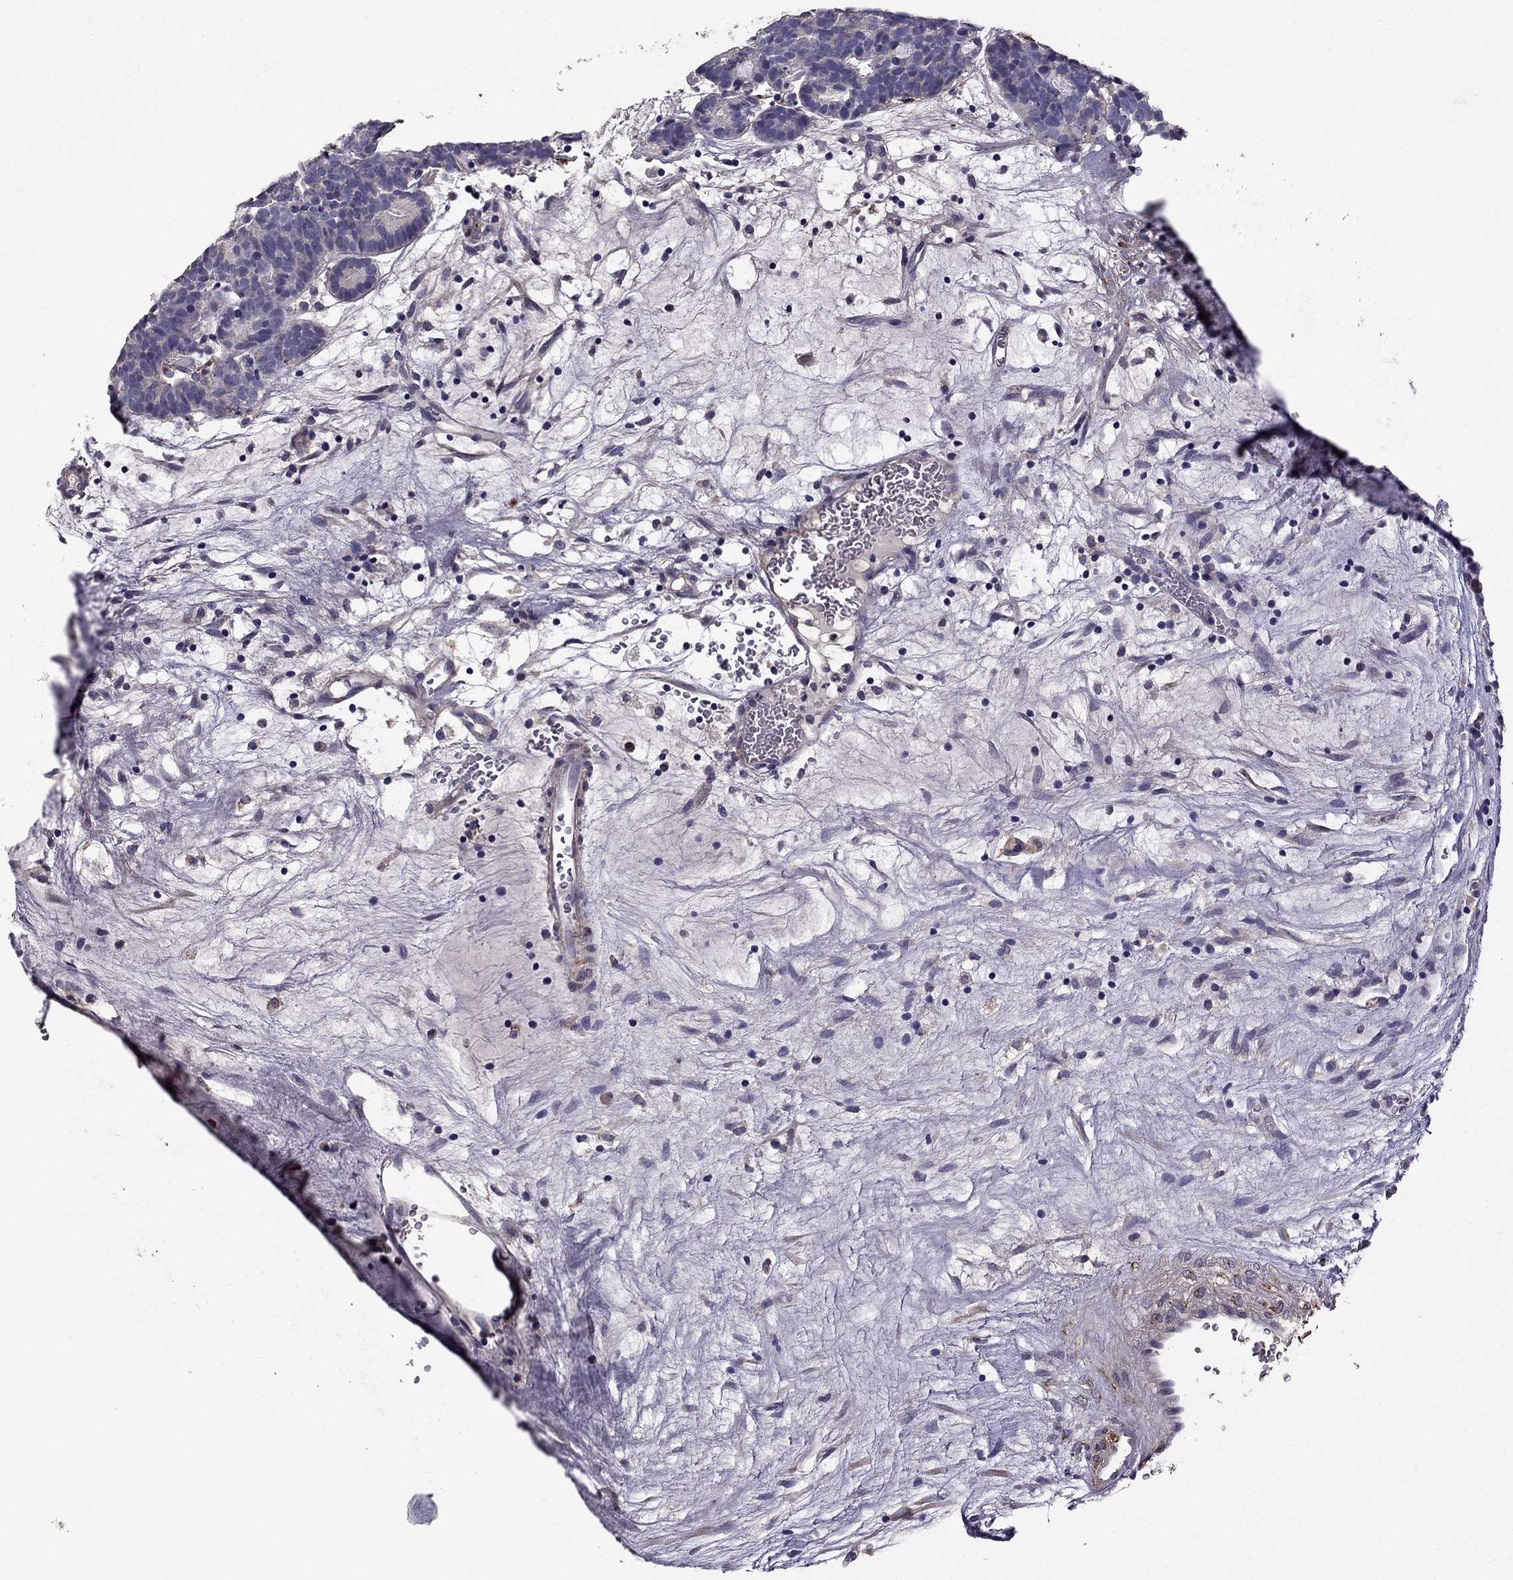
{"staining": {"intensity": "negative", "quantity": "none", "location": "none"}, "tissue": "head and neck cancer", "cell_type": "Tumor cells", "image_type": "cancer", "snomed": [{"axis": "morphology", "description": "Adenocarcinoma, NOS"}, {"axis": "topography", "description": "Head-Neck"}], "caption": "Immunohistochemistry (IHC) photomicrograph of human head and neck cancer (adenocarcinoma) stained for a protein (brown), which demonstrates no staining in tumor cells.", "gene": "CDH9", "patient": {"sex": "female", "age": 81}}